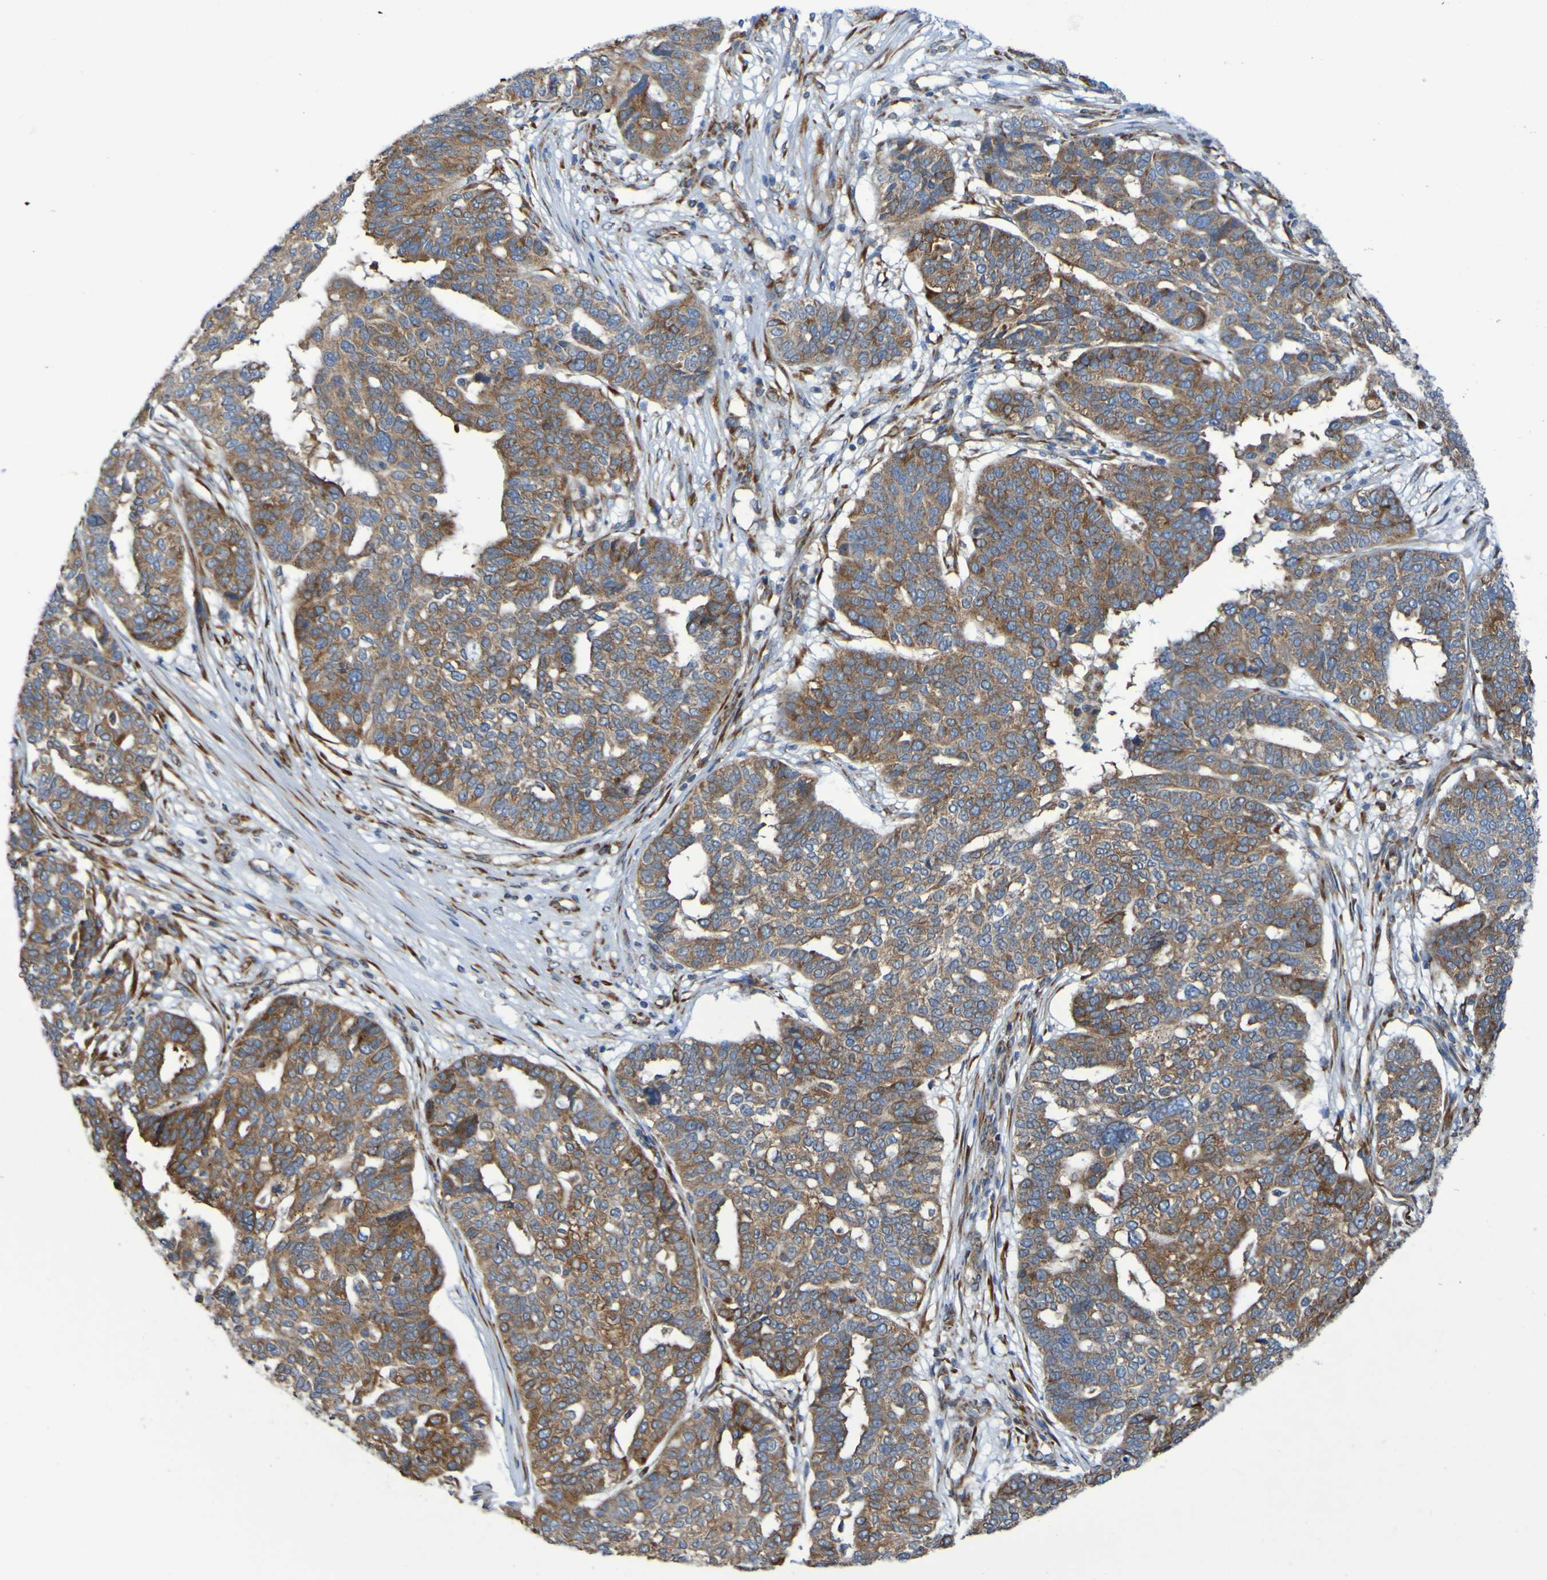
{"staining": {"intensity": "moderate", "quantity": ">75%", "location": "cytoplasmic/membranous"}, "tissue": "ovarian cancer", "cell_type": "Tumor cells", "image_type": "cancer", "snomed": [{"axis": "morphology", "description": "Cystadenocarcinoma, serous, NOS"}, {"axis": "topography", "description": "Ovary"}], "caption": "A brown stain highlights moderate cytoplasmic/membranous staining of a protein in human ovarian serous cystadenocarcinoma tumor cells. (Brightfield microscopy of DAB IHC at high magnification).", "gene": "FKBP3", "patient": {"sex": "female", "age": 59}}